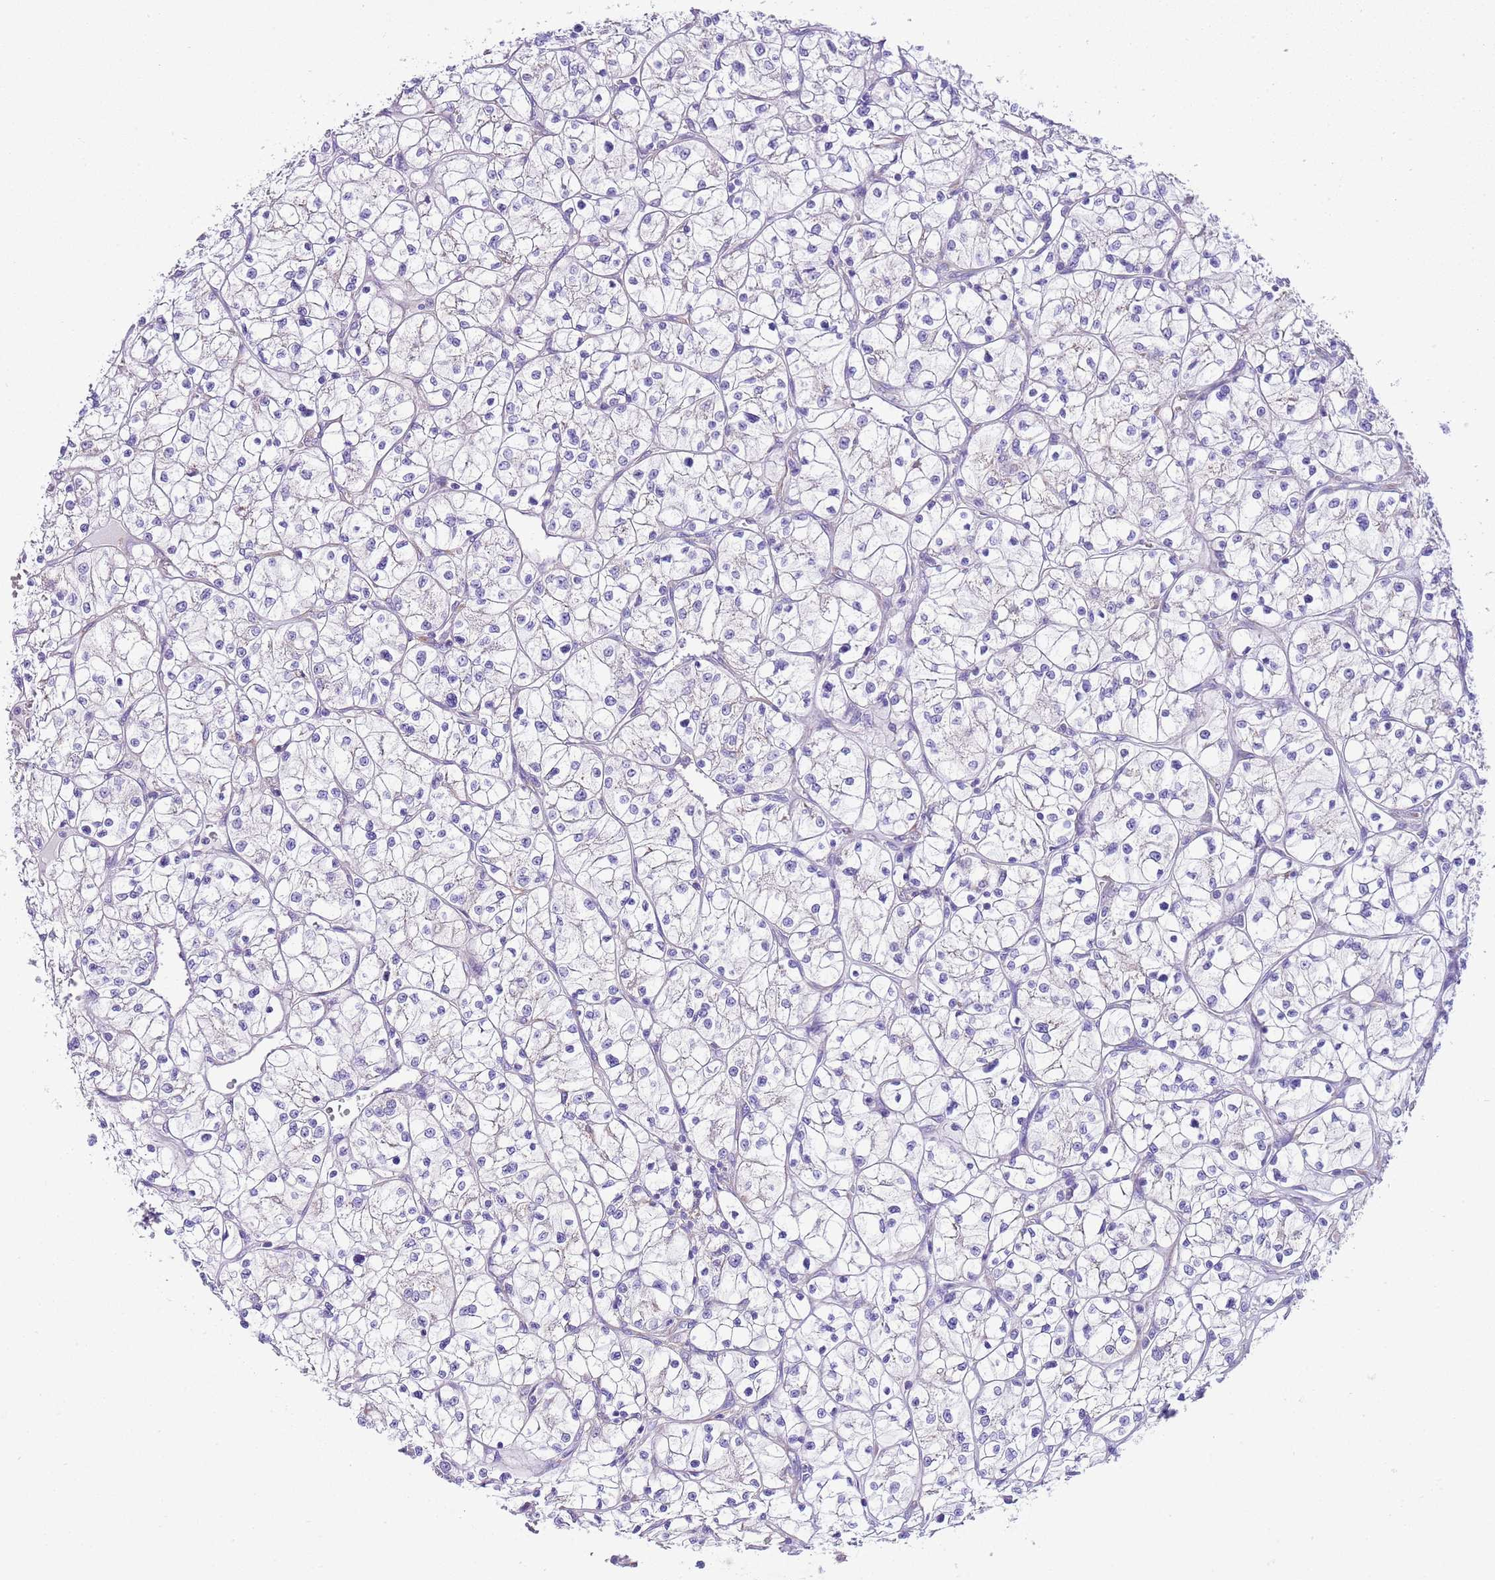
{"staining": {"intensity": "negative", "quantity": "none", "location": "none"}, "tissue": "renal cancer", "cell_type": "Tumor cells", "image_type": "cancer", "snomed": [{"axis": "morphology", "description": "Adenocarcinoma, NOS"}, {"axis": "topography", "description": "Kidney"}], "caption": "A high-resolution micrograph shows IHC staining of adenocarcinoma (renal), which reveals no significant staining in tumor cells.", "gene": "RPS10", "patient": {"sex": "female", "age": 64}}